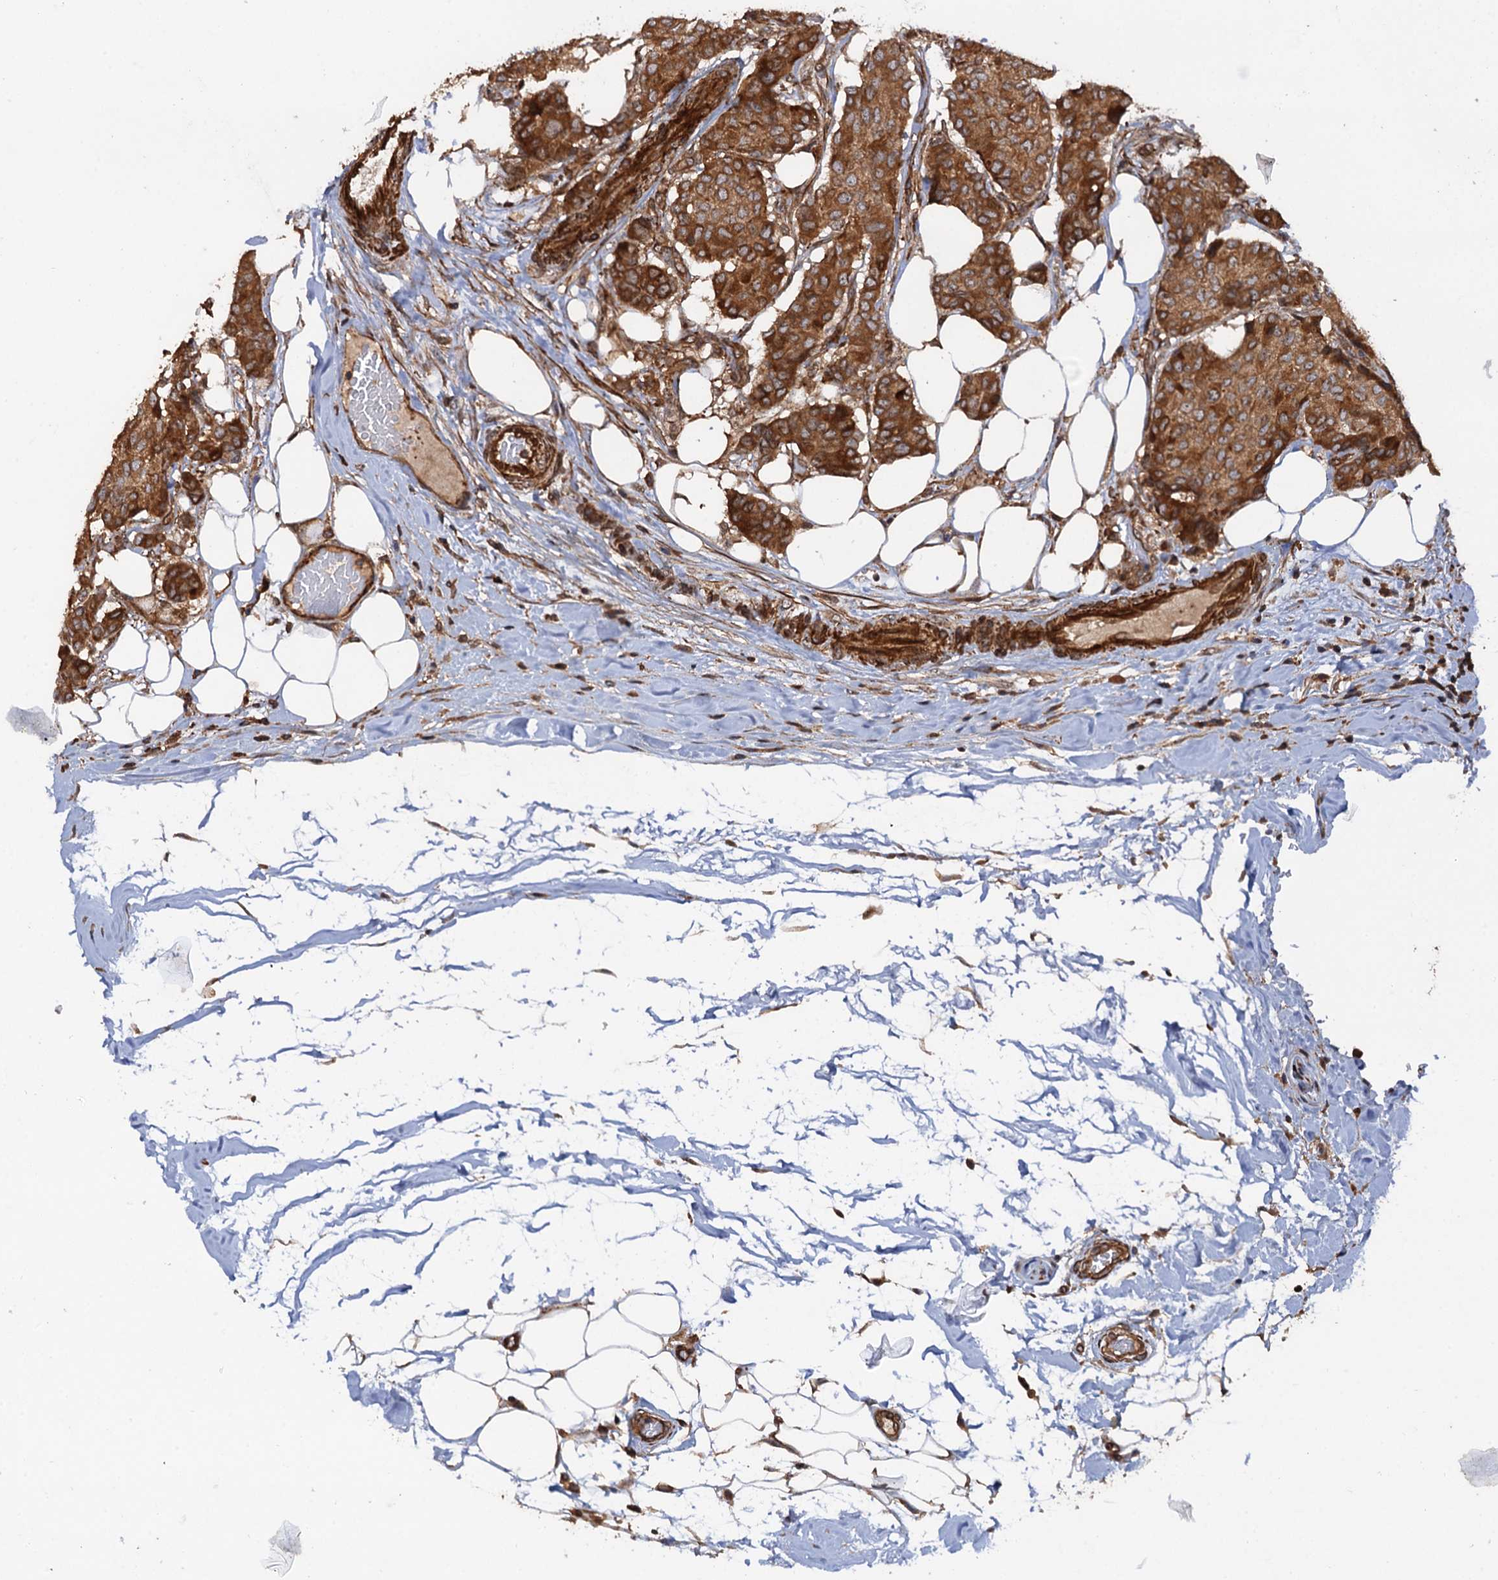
{"staining": {"intensity": "strong", "quantity": ">75%", "location": "cytoplasmic/membranous"}, "tissue": "breast cancer", "cell_type": "Tumor cells", "image_type": "cancer", "snomed": [{"axis": "morphology", "description": "Duct carcinoma"}, {"axis": "topography", "description": "Breast"}], "caption": "DAB (3,3'-diaminobenzidine) immunohistochemical staining of human breast intraductal carcinoma demonstrates strong cytoplasmic/membranous protein staining in approximately >75% of tumor cells.", "gene": "BORA", "patient": {"sex": "female", "age": 75}}